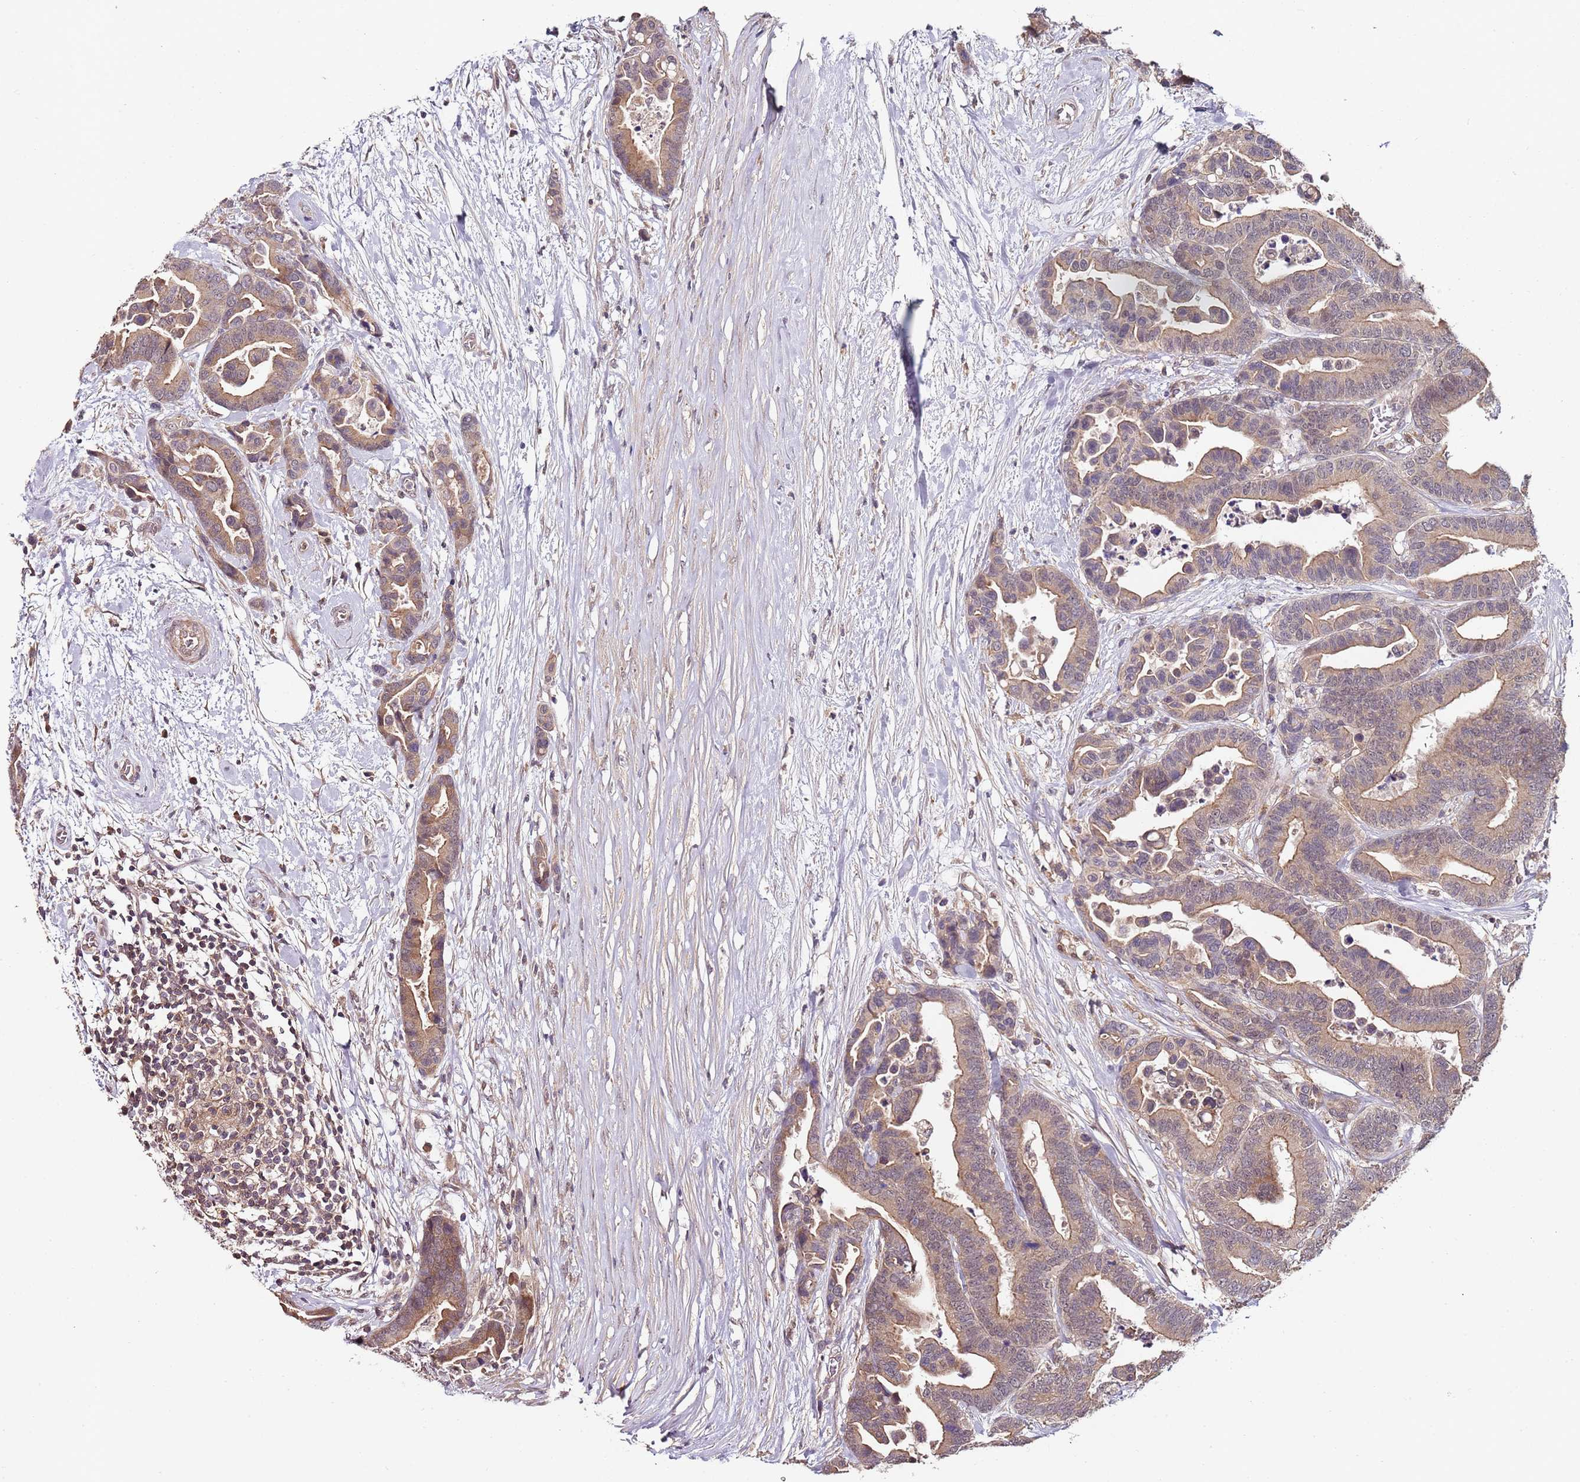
{"staining": {"intensity": "moderate", "quantity": ">75%", "location": "cytoplasmic/membranous"}, "tissue": "colorectal cancer", "cell_type": "Tumor cells", "image_type": "cancer", "snomed": [{"axis": "morphology", "description": "Adenocarcinoma, NOS"}, {"axis": "topography", "description": "Colon"}], "caption": "Human colorectal cancer (adenocarcinoma) stained for a protein (brown) shows moderate cytoplasmic/membranous positive expression in about >75% of tumor cells.", "gene": "LIN37", "patient": {"sex": "male", "age": 82}}